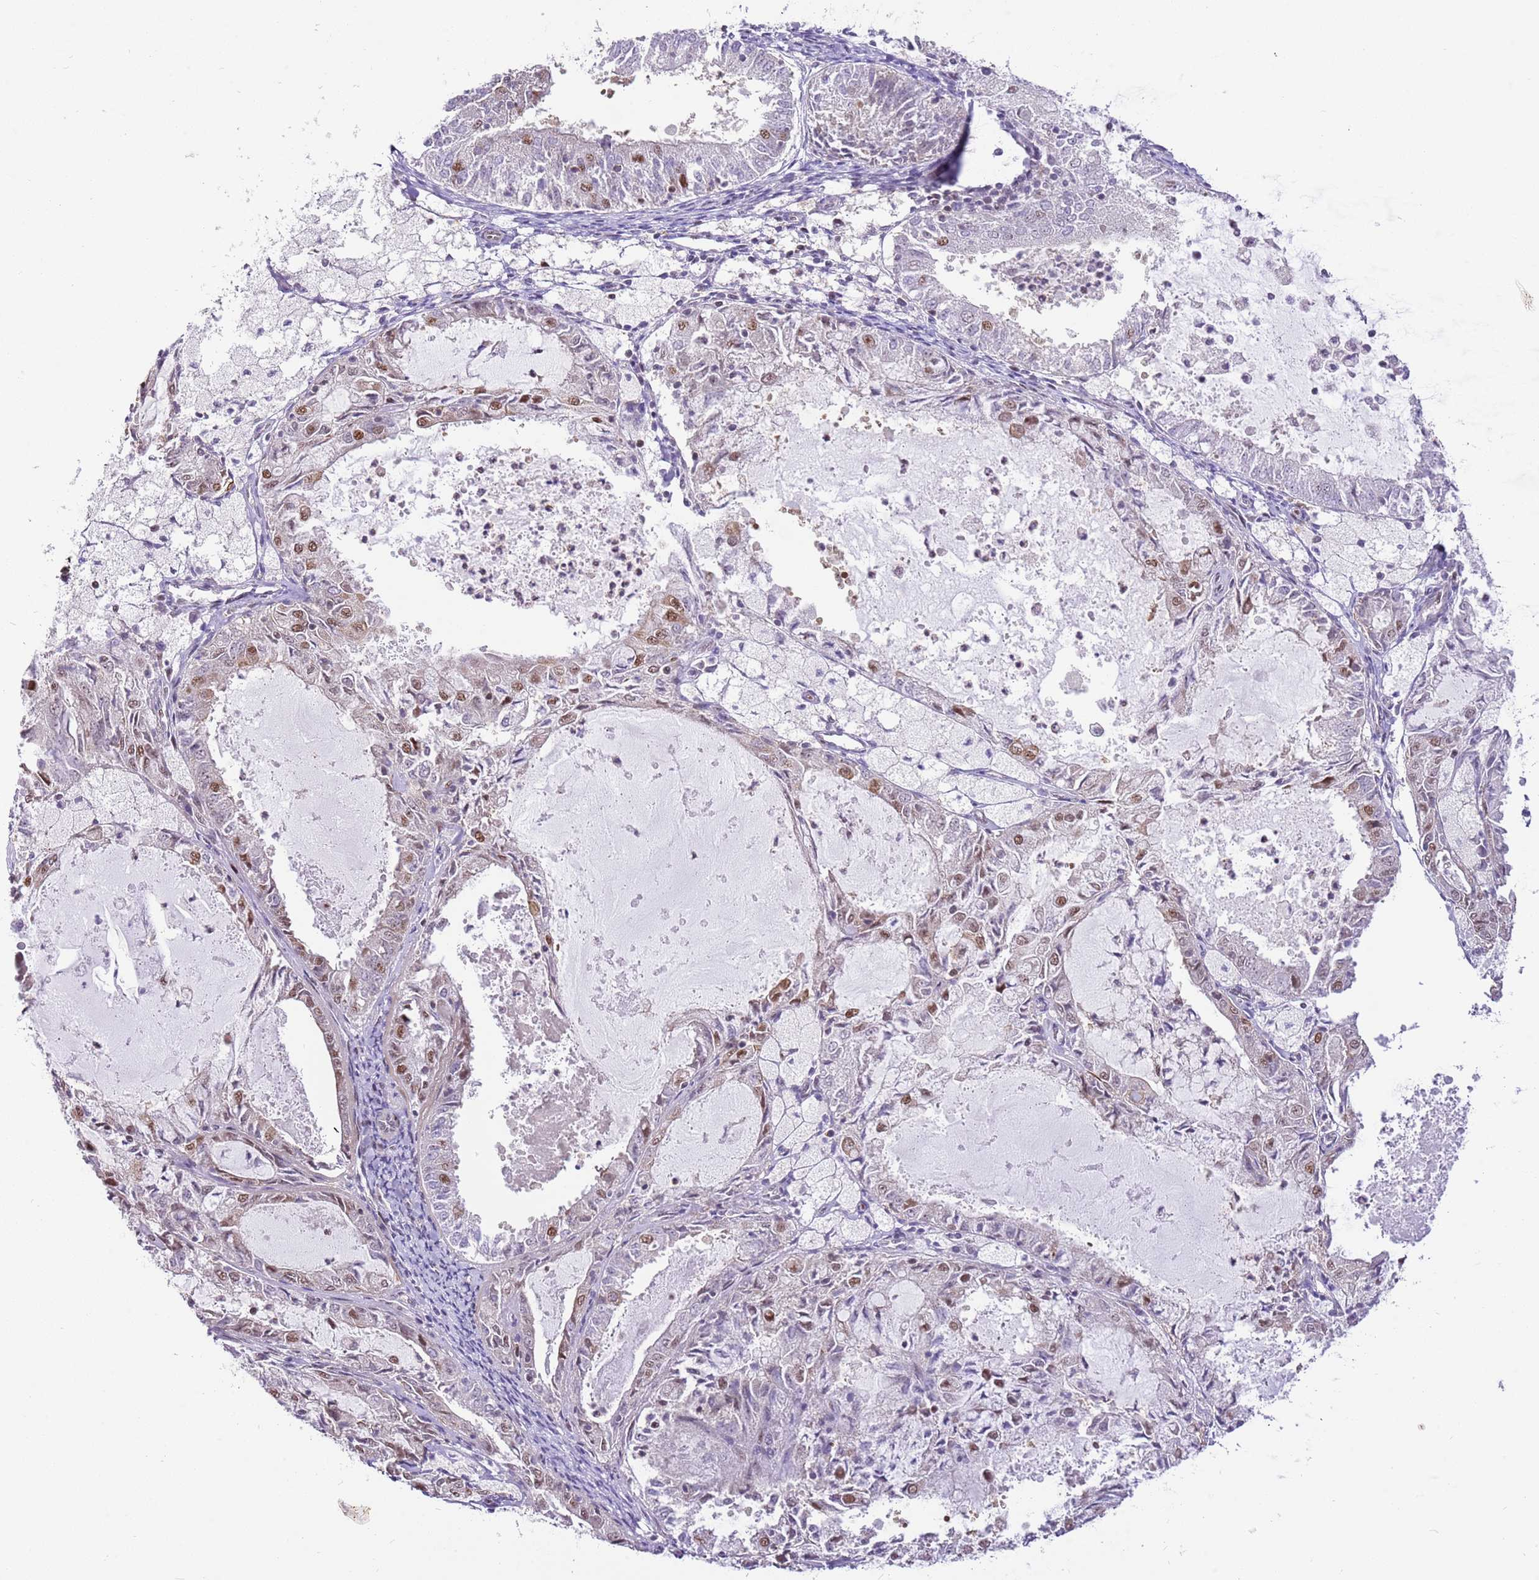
{"staining": {"intensity": "moderate", "quantity": "25%-75%", "location": "nuclear"}, "tissue": "endometrial cancer", "cell_type": "Tumor cells", "image_type": "cancer", "snomed": [{"axis": "morphology", "description": "Adenocarcinoma, NOS"}, {"axis": "topography", "description": "Endometrium"}], "caption": "Tumor cells show medium levels of moderate nuclear expression in about 25%-75% of cells in human endometrial cancer. (brown staining indicates protein expression, while blue staining denotes nuclei).", "gene": "RFK", "patient": {"sex": "female", "age": 57}}